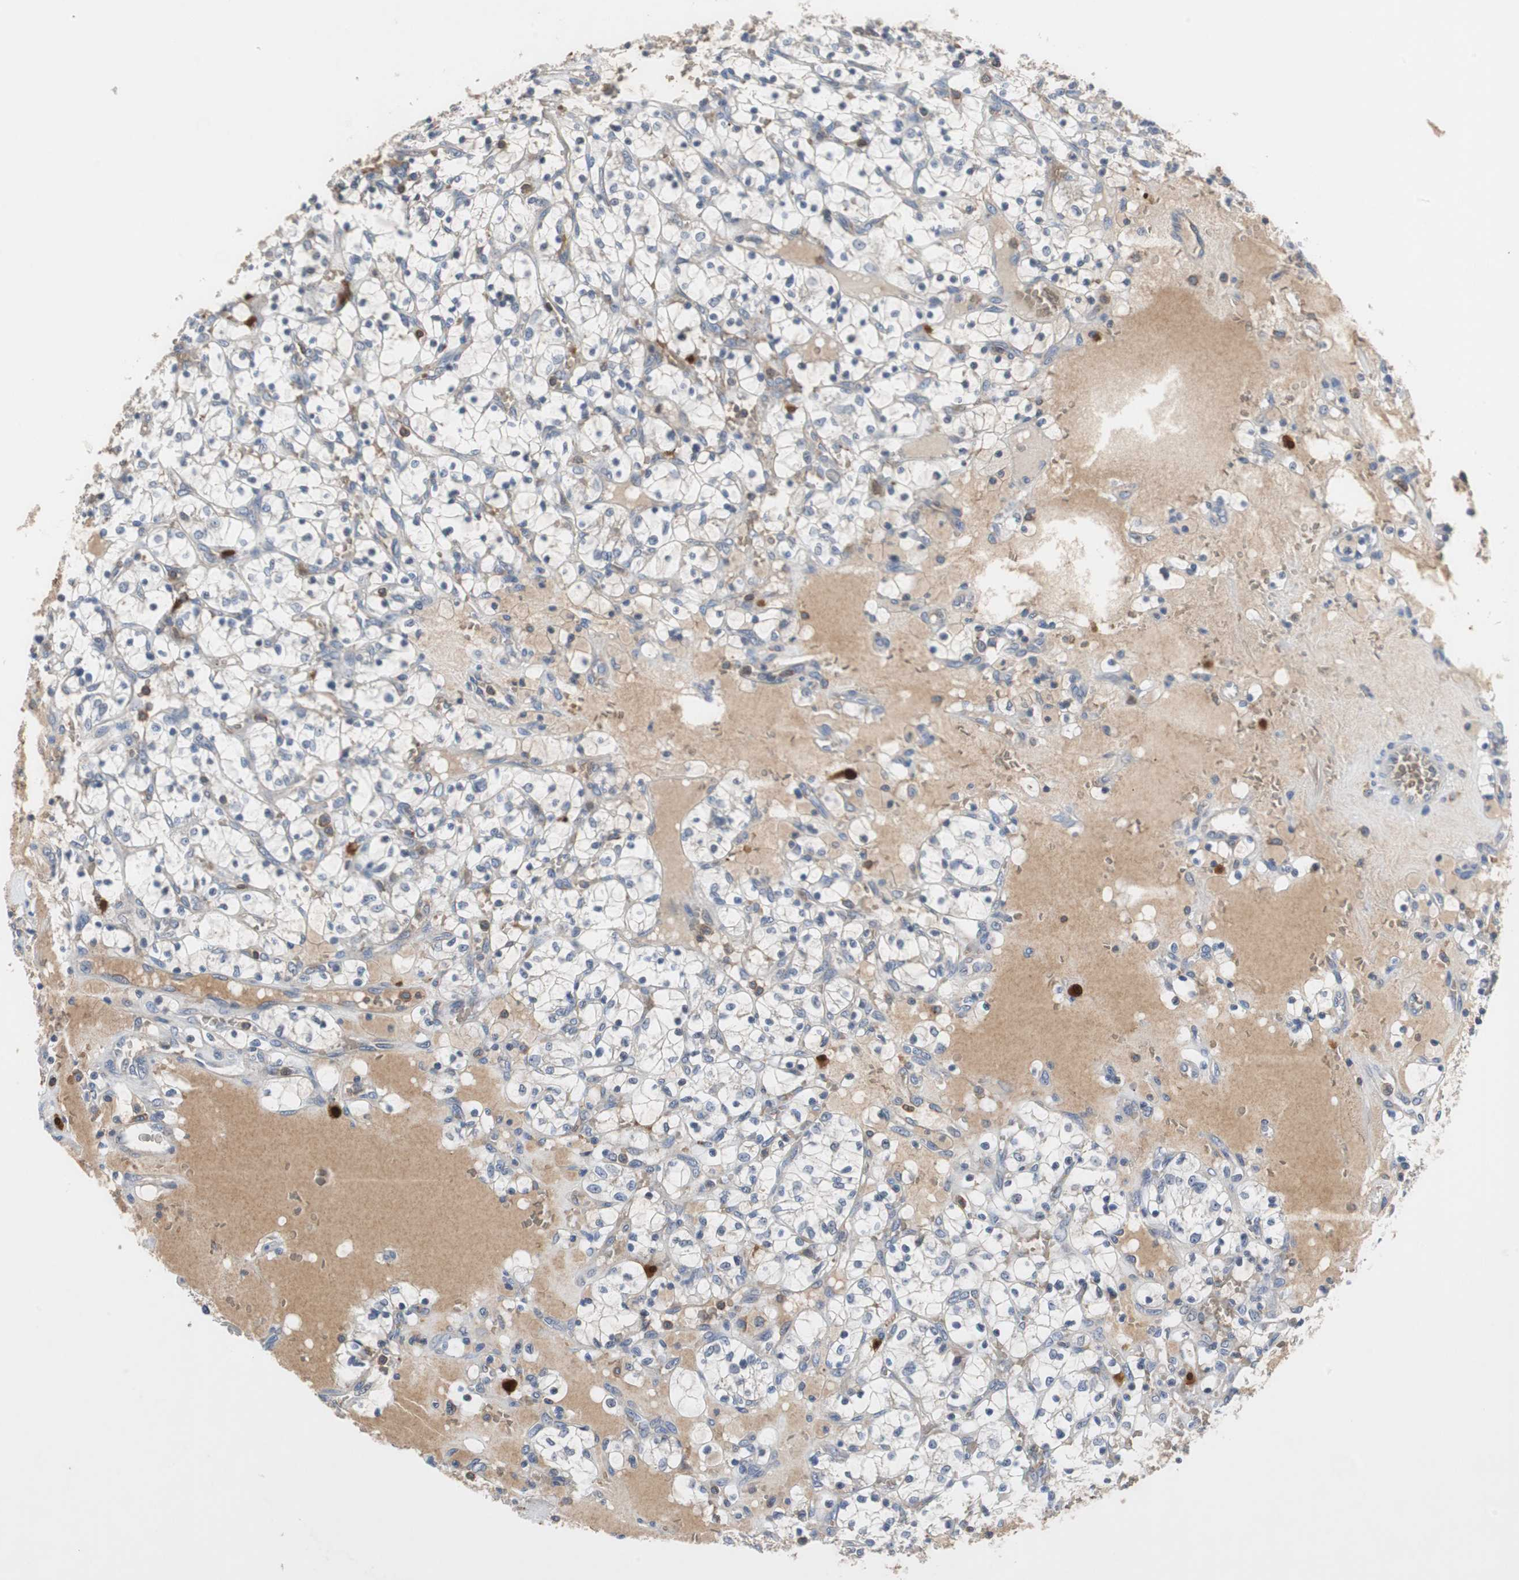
{"staining": {"intensity": "negative", "quantity": "none", "location": "none"}, "tissue": "renal cancer", "cell_type": "Tumor cells", "image_type": "cancer", "snomed": [{"axis": "morphology", "description": "Adenocarcinoma, NOS"}, {"axis": "topography", "description": "Kidney"}], "caption": "High magnification brightfield microscopy of renal cancer stained with DAB (brown) and counterstained with hematoxylin (blue): tumor cells show no significant positivity. (Immunohistochemistry (ihc), brightfield microscopy, high magnification).", "gene": "CALB2", "patient": {"sex": "female", "age": 69}}